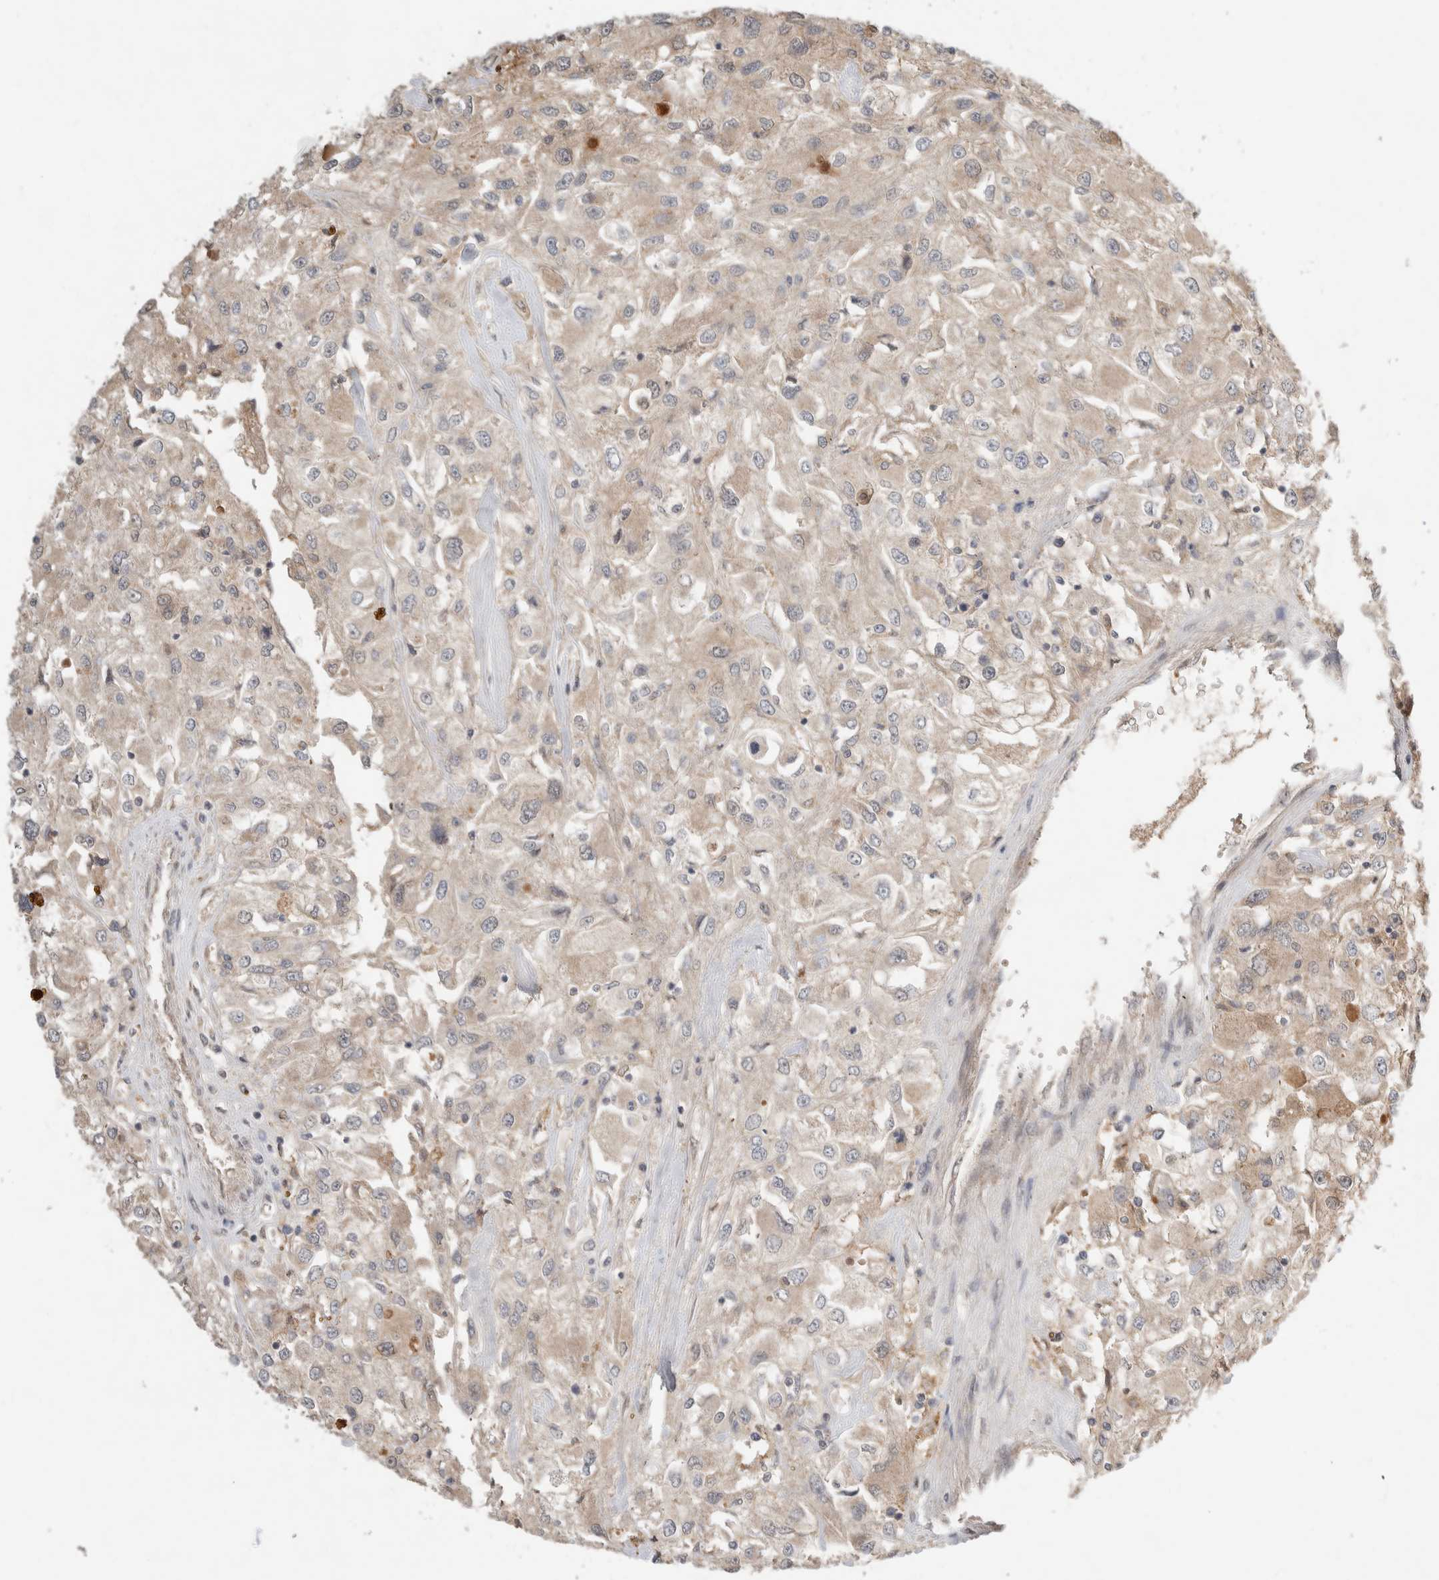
{"staining": {"intensity": "weak", "quantity": "25%-75%", "location": "cytoplasmic/membranous"}, "tissue": "renal cancer", "cell_type": "Tumor cells", "image_type": "cancer", "snomed": [{"axis": "morphology", "description": "Adenocarcinoma, NOS"}, {"axis": "topography", "description": "Kidney"}], "caption": "Immunohistochemistry (IHC) of renal cancer demonstrates low levels of weak cytoplasmic/membranous positivity in about 25%-75% of tumor cells. The staining was performed using DAB, with brown indicating positive protein expression. Nuclei are stained blue with hematoxylin.", "gene": "LOXL2", "patient": {"sex": "female", "age": 52}}